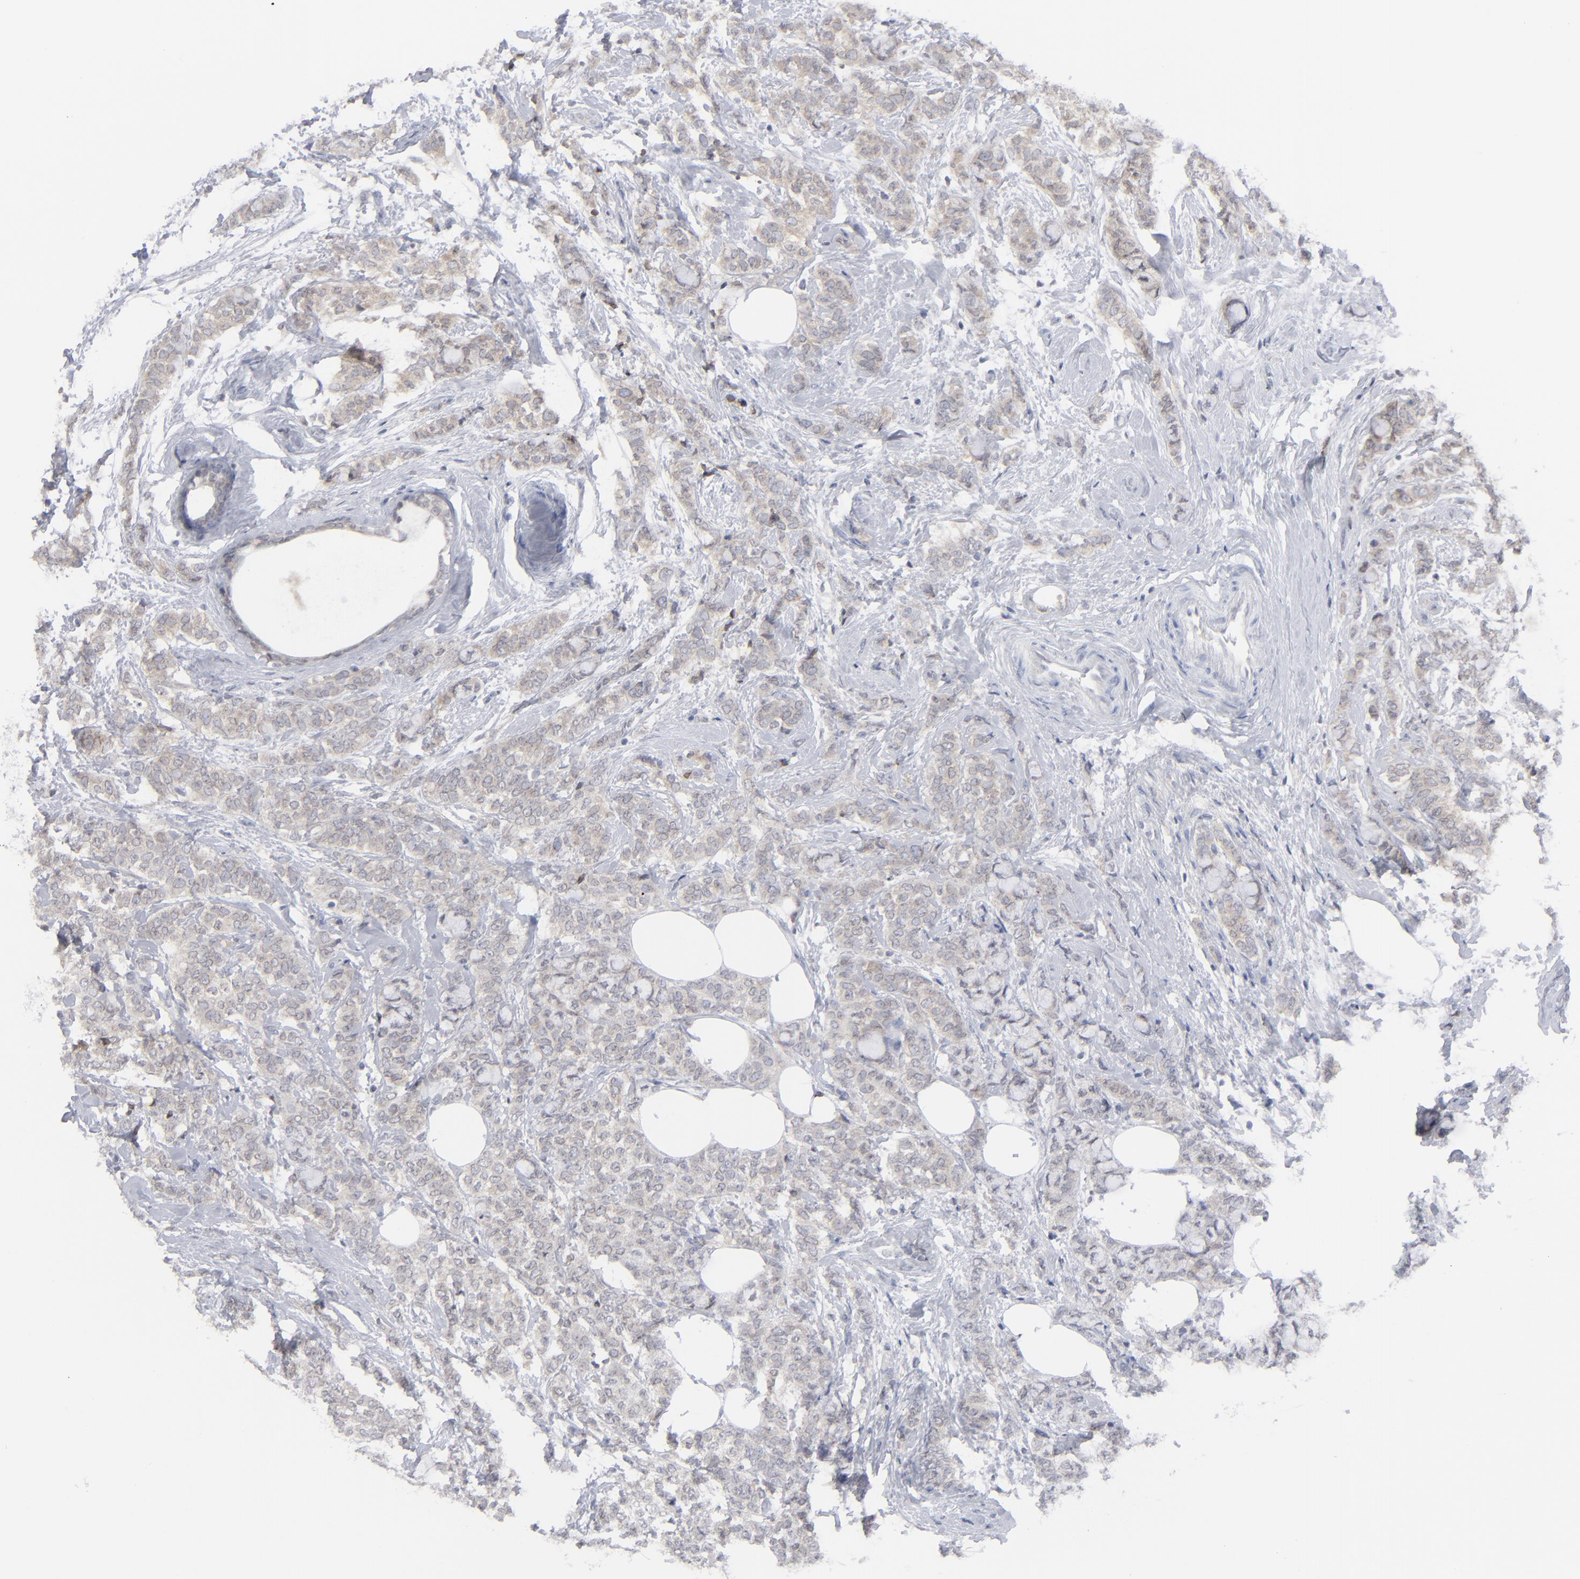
{"staining": {"intensity": "weak", "quantity": "25%-75%", "location": "cytoplasmic/membranous"}, "tissue": "breast cancer", "cell_type": "Tumor cells", "image_type": "cancer", "snomed": [{"axis": "morphology", "description": "Lobular carcinoma"}, {"axis": "topography", "description": "Breast"}], "caption": "Tumor cells show low levels of weak cytoplasmic/membranous staining in about 25%-75% of cells in breast lobular carcinoma.", "gene": "NUP88", "patient": {"sex": "female", "age": 60}}